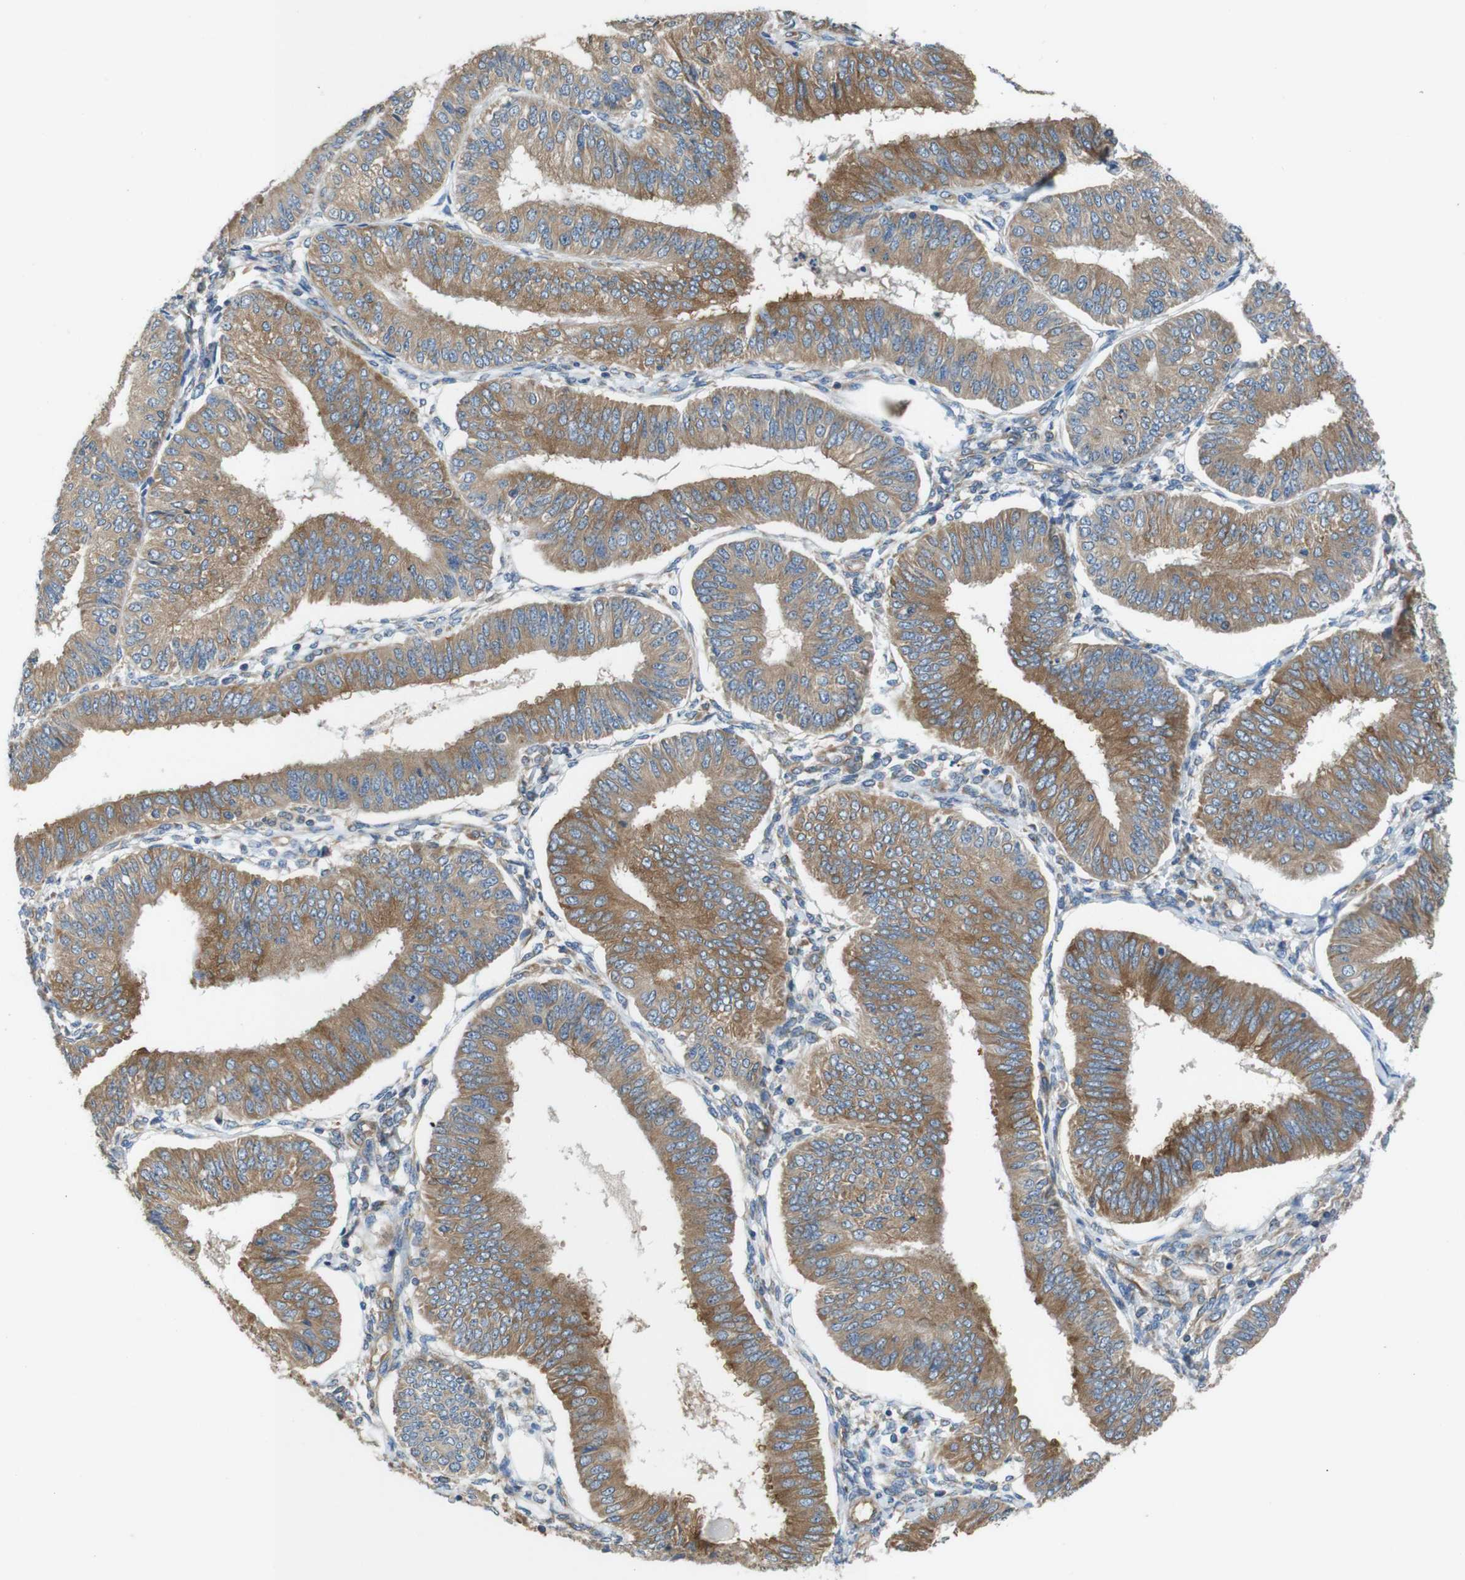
{"staining": {"intensity": "moderate", "quantity": ">75%", "location": "cytoplasmic/membranous"}, "tissue": "endometrial cancer", "cell_type": "Tumor cells", "image_type": "cancer", "snomed": [{"axis": "morphology", "description": "Adenocarcinoma, NOS"}, {"axis": "topography", "description": "Endometrium"}], "caption": "Brown immunohistochemical staining in human adenocarcinoma (endometrial) exhibits moderate cytoplasmic/membranous positivity in approximately >75% of tumor cells. (Stains: DAB in brown, nuclei in blue, Microscopy: brightfield microscopy at high magnification).", "gene": "DCTN1", "patient": {"sex": "female", "age": 58}}